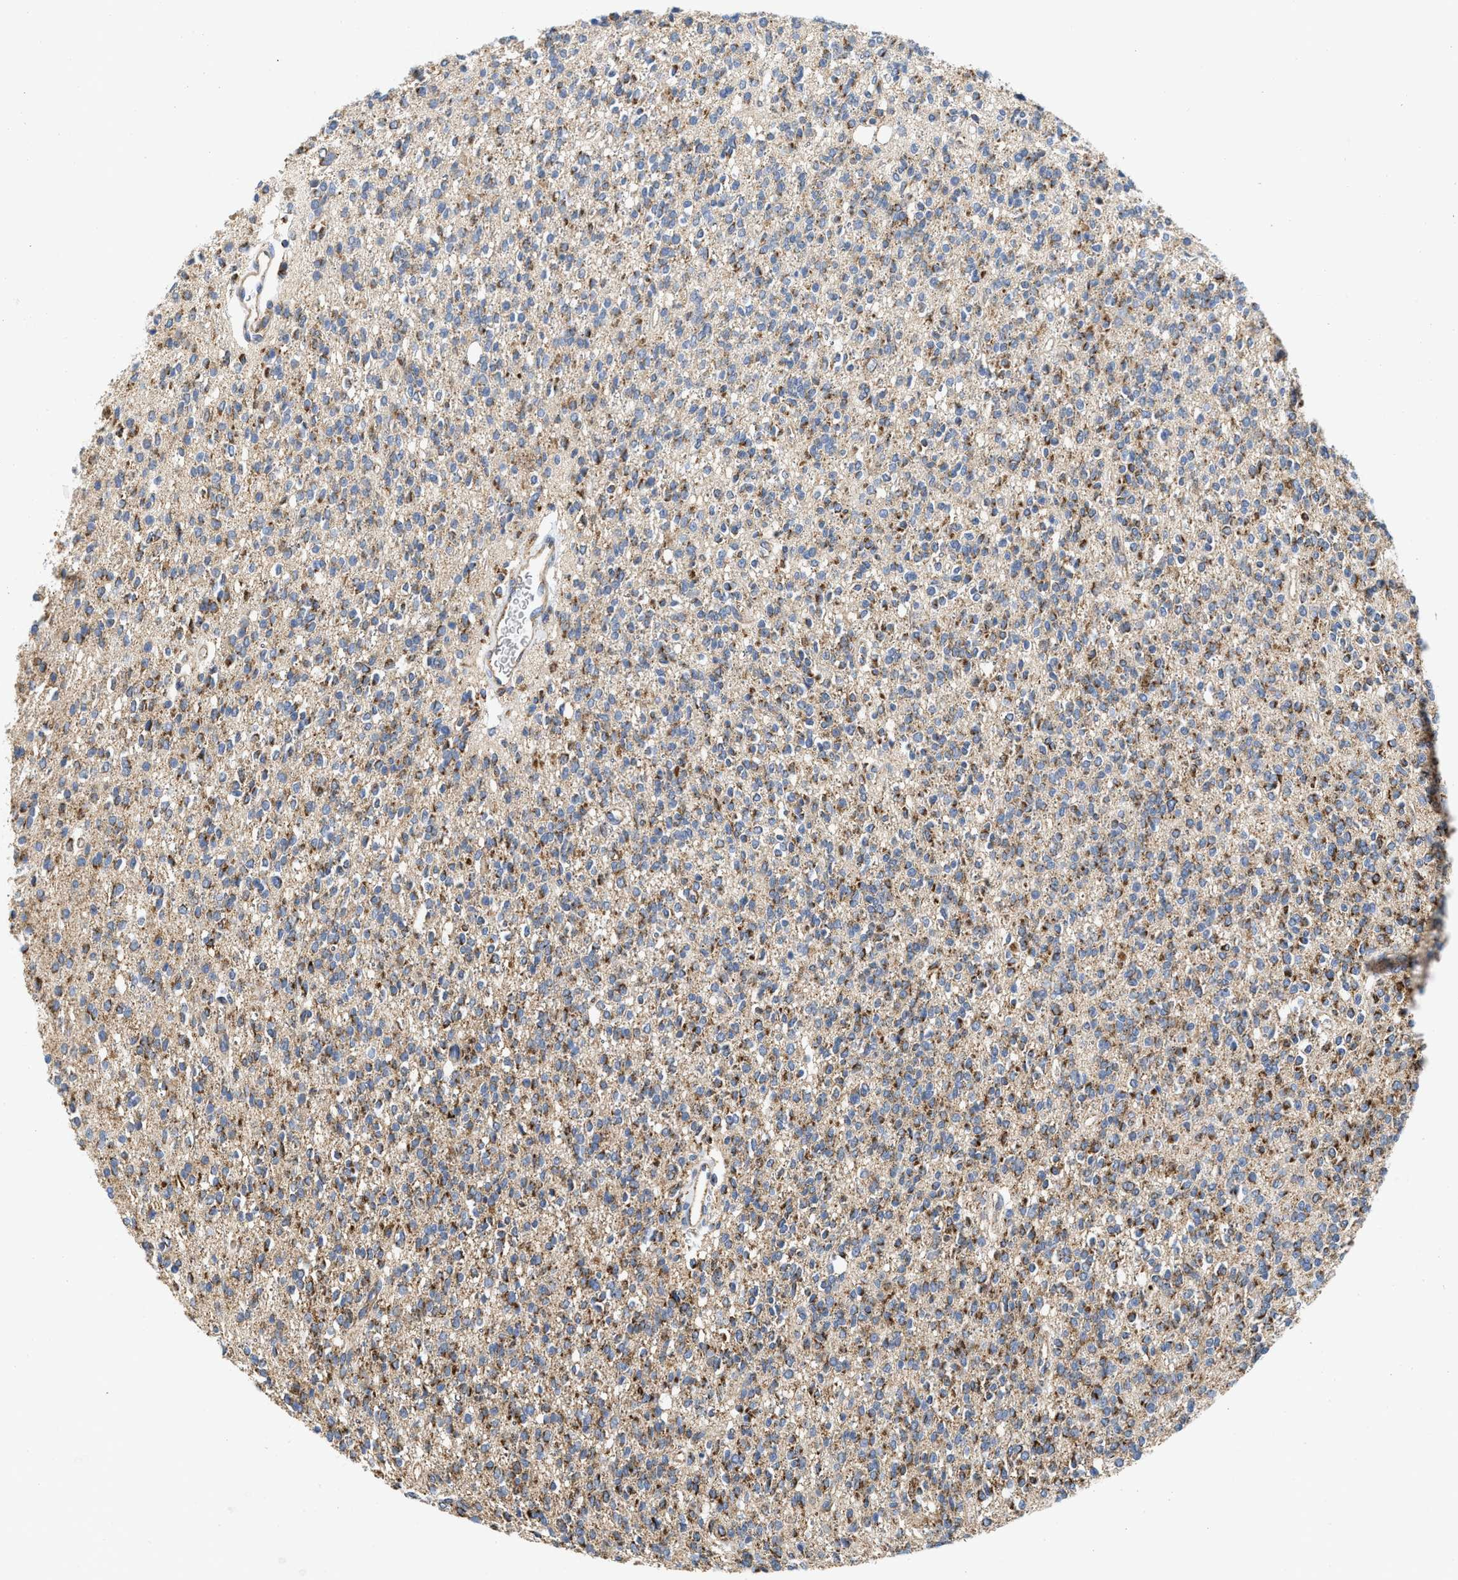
{"staining": {"intensity": "moderate", "quantity": ">75%", "location": "cytoplasmic/membranous"}, "tissue": "glioma", "cell_type": "Tumor cells", "image_type": "cancer", "snomed": [{"axis": "morphology", "description": "Glioma, malignant, High grade"}, {"axis": "topography", "description": "Brain"}], "caption": "Protein staining displays moderate cytoplasmic/membranous positivity in about >75% of tumor cells in glioma.", "gene": "GRB10", "patient": {"sex": "male", "age": 34}}